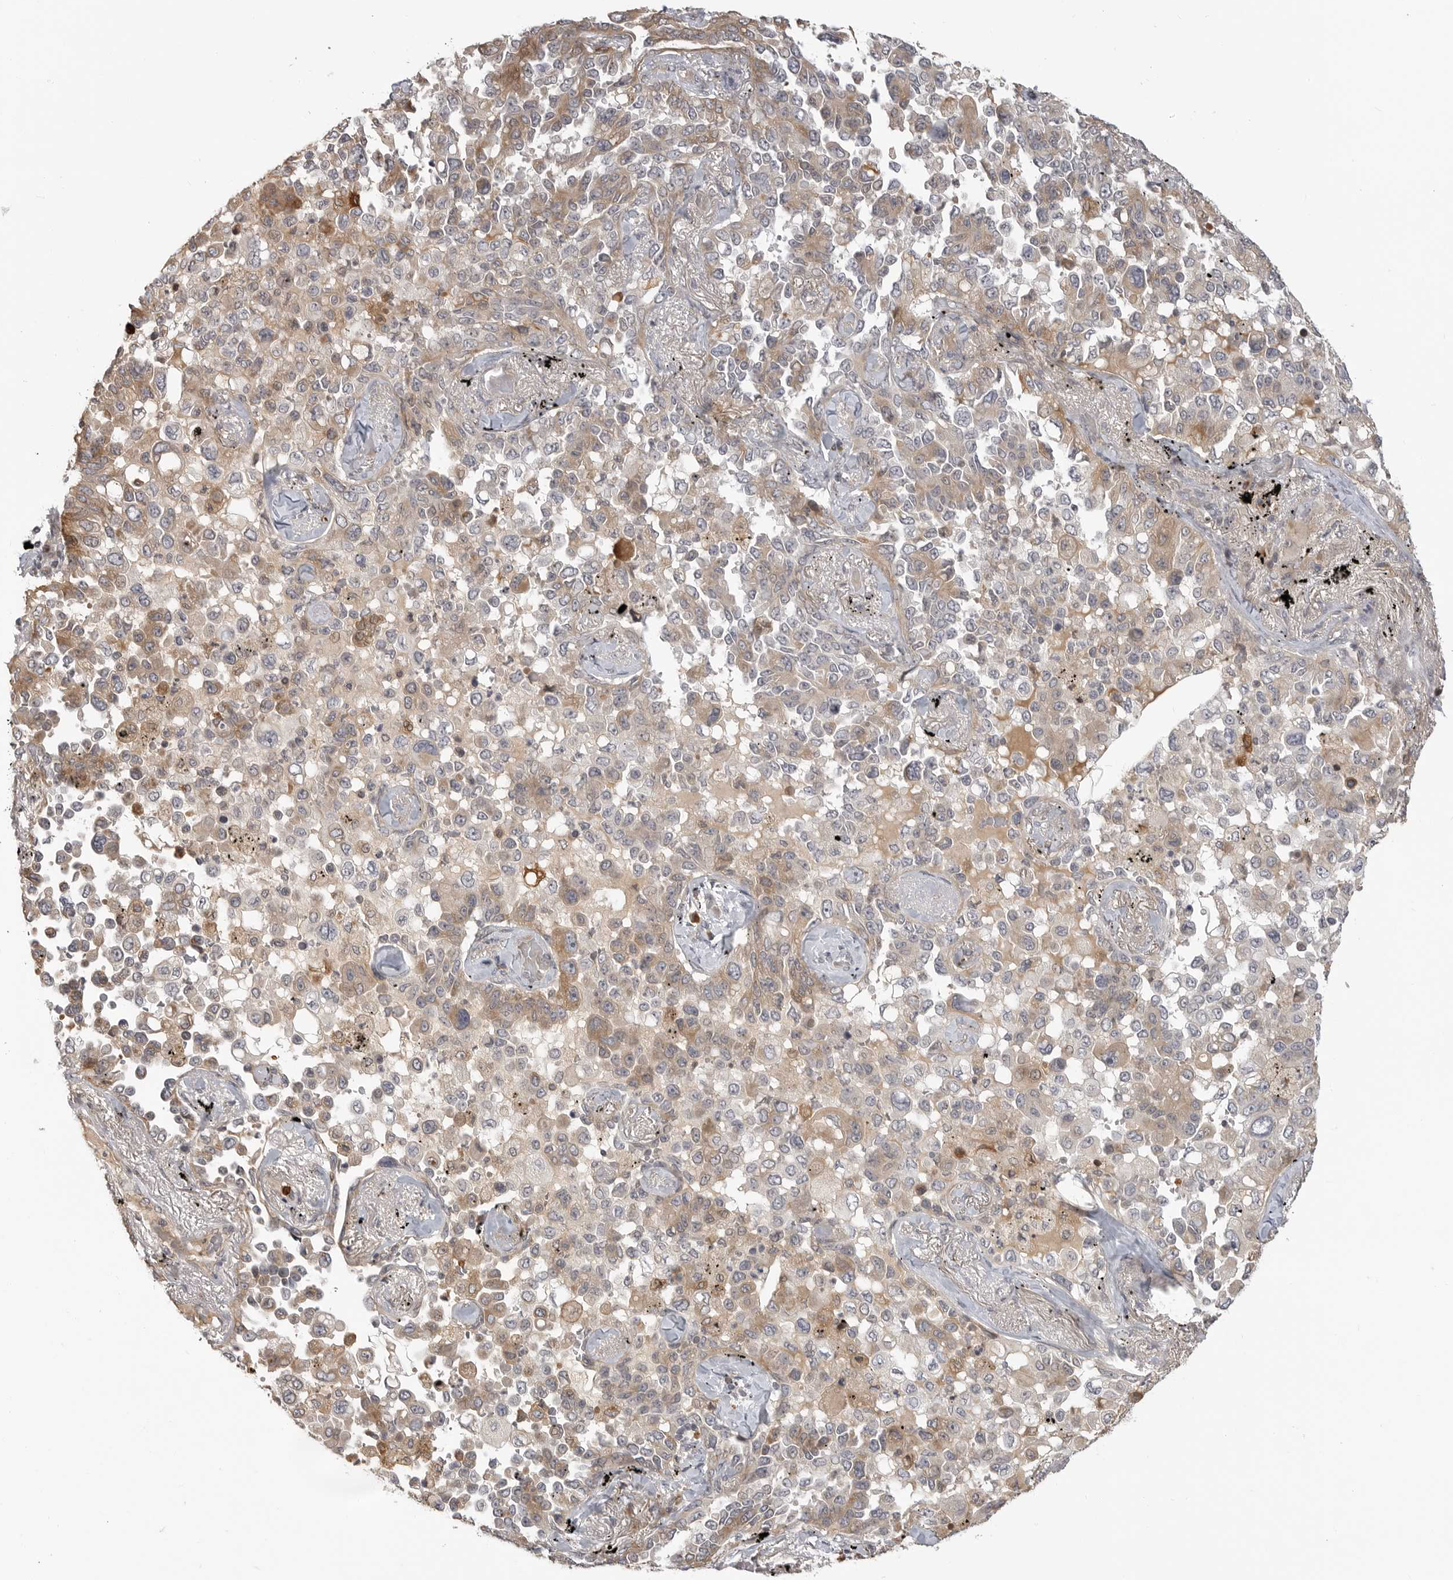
{"staining": {"intensity": "weak", "quantity": "25%-75%", "location": "cytoplasmic/membranous"}, "tissue": "lung cancer", "cell_type": "Tumor cells", "image_type": "cancer", "snomed": [{"axis": "morphology", "description": "Adenocarcinoma, NOS"}, {"axis": "topography", "description": "Lung"}], "caption": "Lung cancer stained with a brown dye displays weak cytoplasmic/membranous positive staining in approximately 25%-75% of tumor cells.", "gene": "IDO1", "patient": {"sex": "female", "age": 67}}